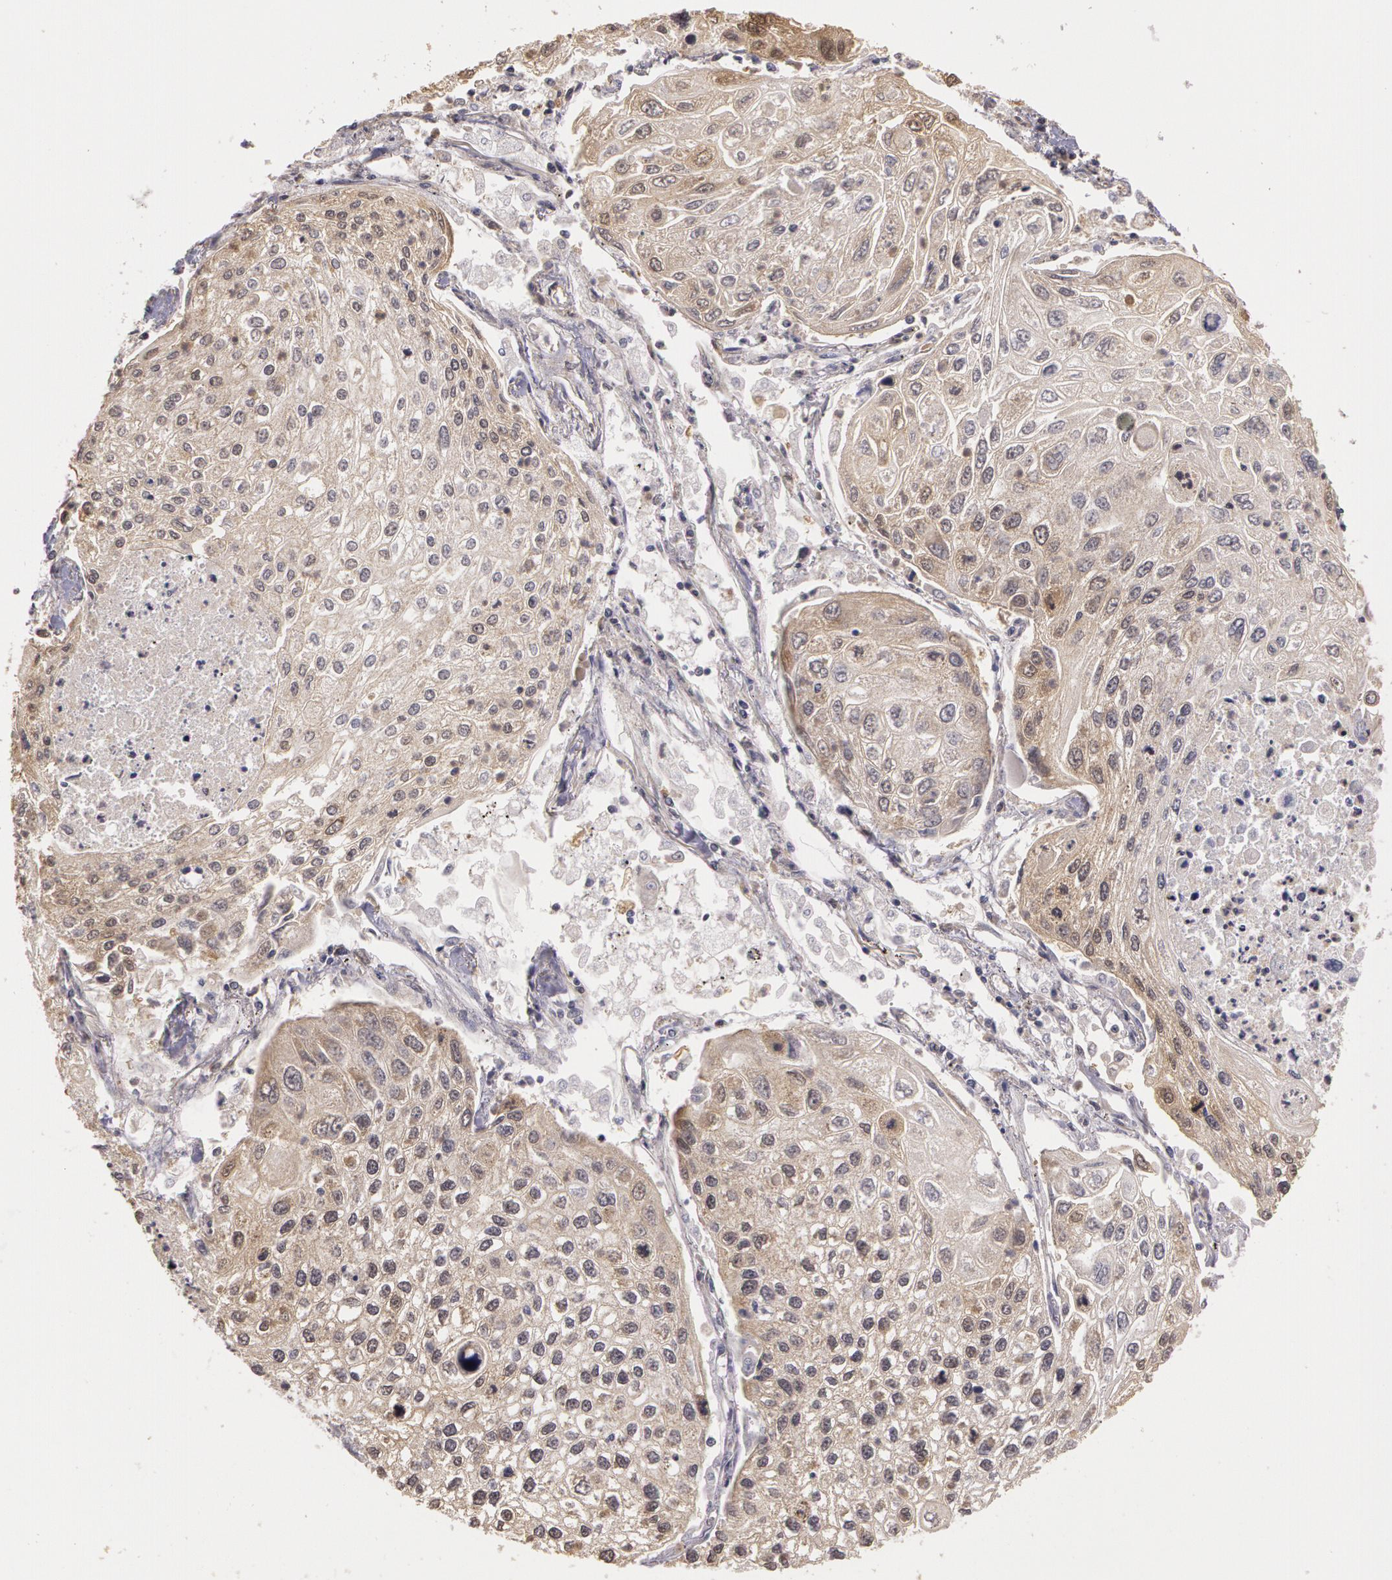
{"staining": {"intensity": "negative", "quantity": "none", "location": "none"}, "tissue": "lung cancer", "cell_type": "Tumor cells", "image_type": "cancer", "snomed": [{"axis": "morphology", "description": "Squamous cell carcinoma, NOS"}, {"axis": "topography", "description": "Lung"}], "caption": "IHC histopathology image of neoplastic tissue: human lung cancer stained with DAB (3,3'-diaminobenzidine) exhibits no significant protein staining in tumor cells.", "gene": "AHSA1", "patient": {"sex": "male", "age": 75}}